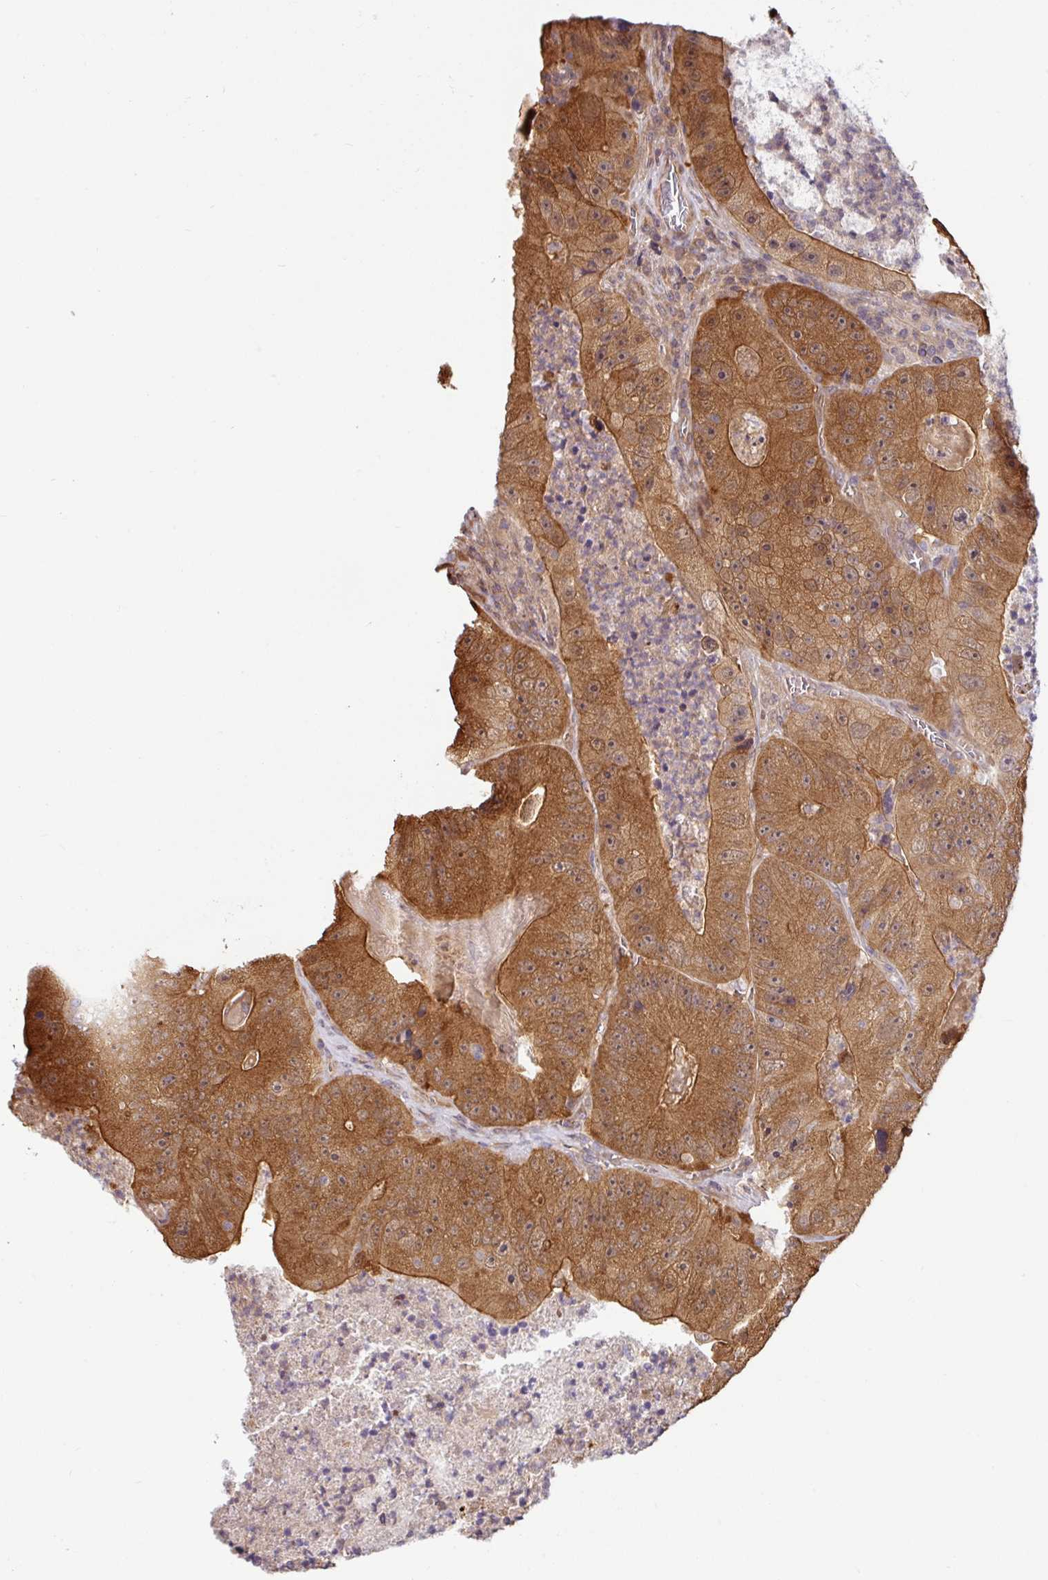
{"staining": {"intensity": "moderate", "quantity": ">75%", "location": "cytoplasmic/membranous,nuclear"}, "tissue": "colorectal cancer", "cell_type": "Tumor cells", "image_type": "cancer", "snomed": [{"axis": "morphology", "description": "Adenocarcinoma, NOS"}, {"axis": "topography", "description": "Colon"}], "caption": "DAB immunohistochemical staining of adenocarcinoma (colorectal) shows moderate cytoplasmic/membranous and nuclear protein staining in approximately >75% of tumor cells.", "gene": "SHB", "patient": {"sex": "female", "age": 86}}